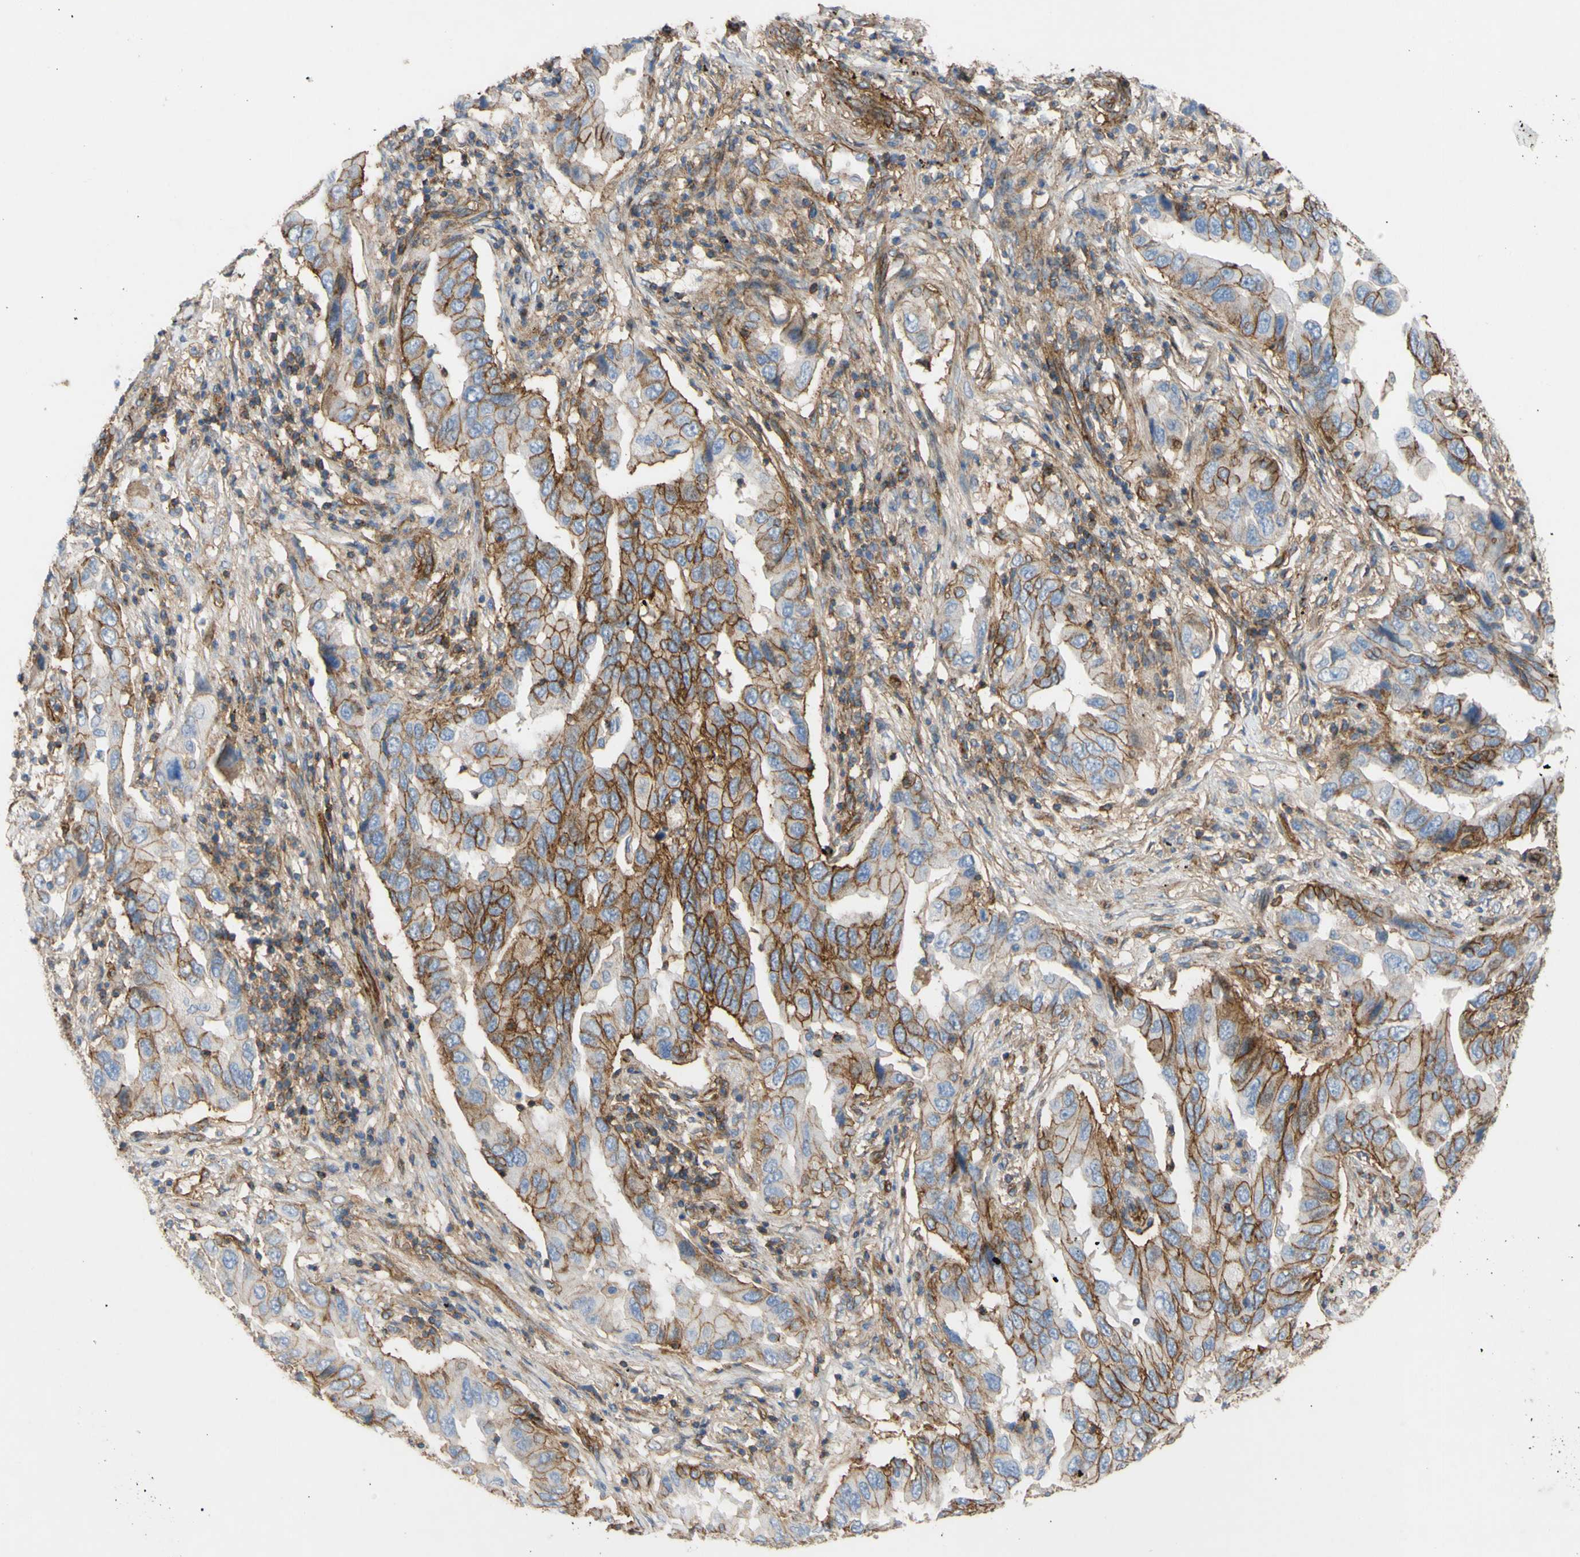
{"staining": {"intensity": "moderate", "quantity": ">75%", "location": "cytoplasmic/membranous"}, "tissue": "lung cancer", "cell_type": "Tumor cells", "image_type": "cancer", "snomed": [{"axis": "morphology", "description": "Adenocarcinoma, NOS"}, {"axis": "topography", "description": "Lung"}], "caption": "IHC (DAB) staining of lung adenocarcinoma shows moderate cytoplasmic/membranous protein expression in approximately >75% of tumor cells.", "gene": "ATP2A3", "patient": {"sex": "female", "age": 65}}